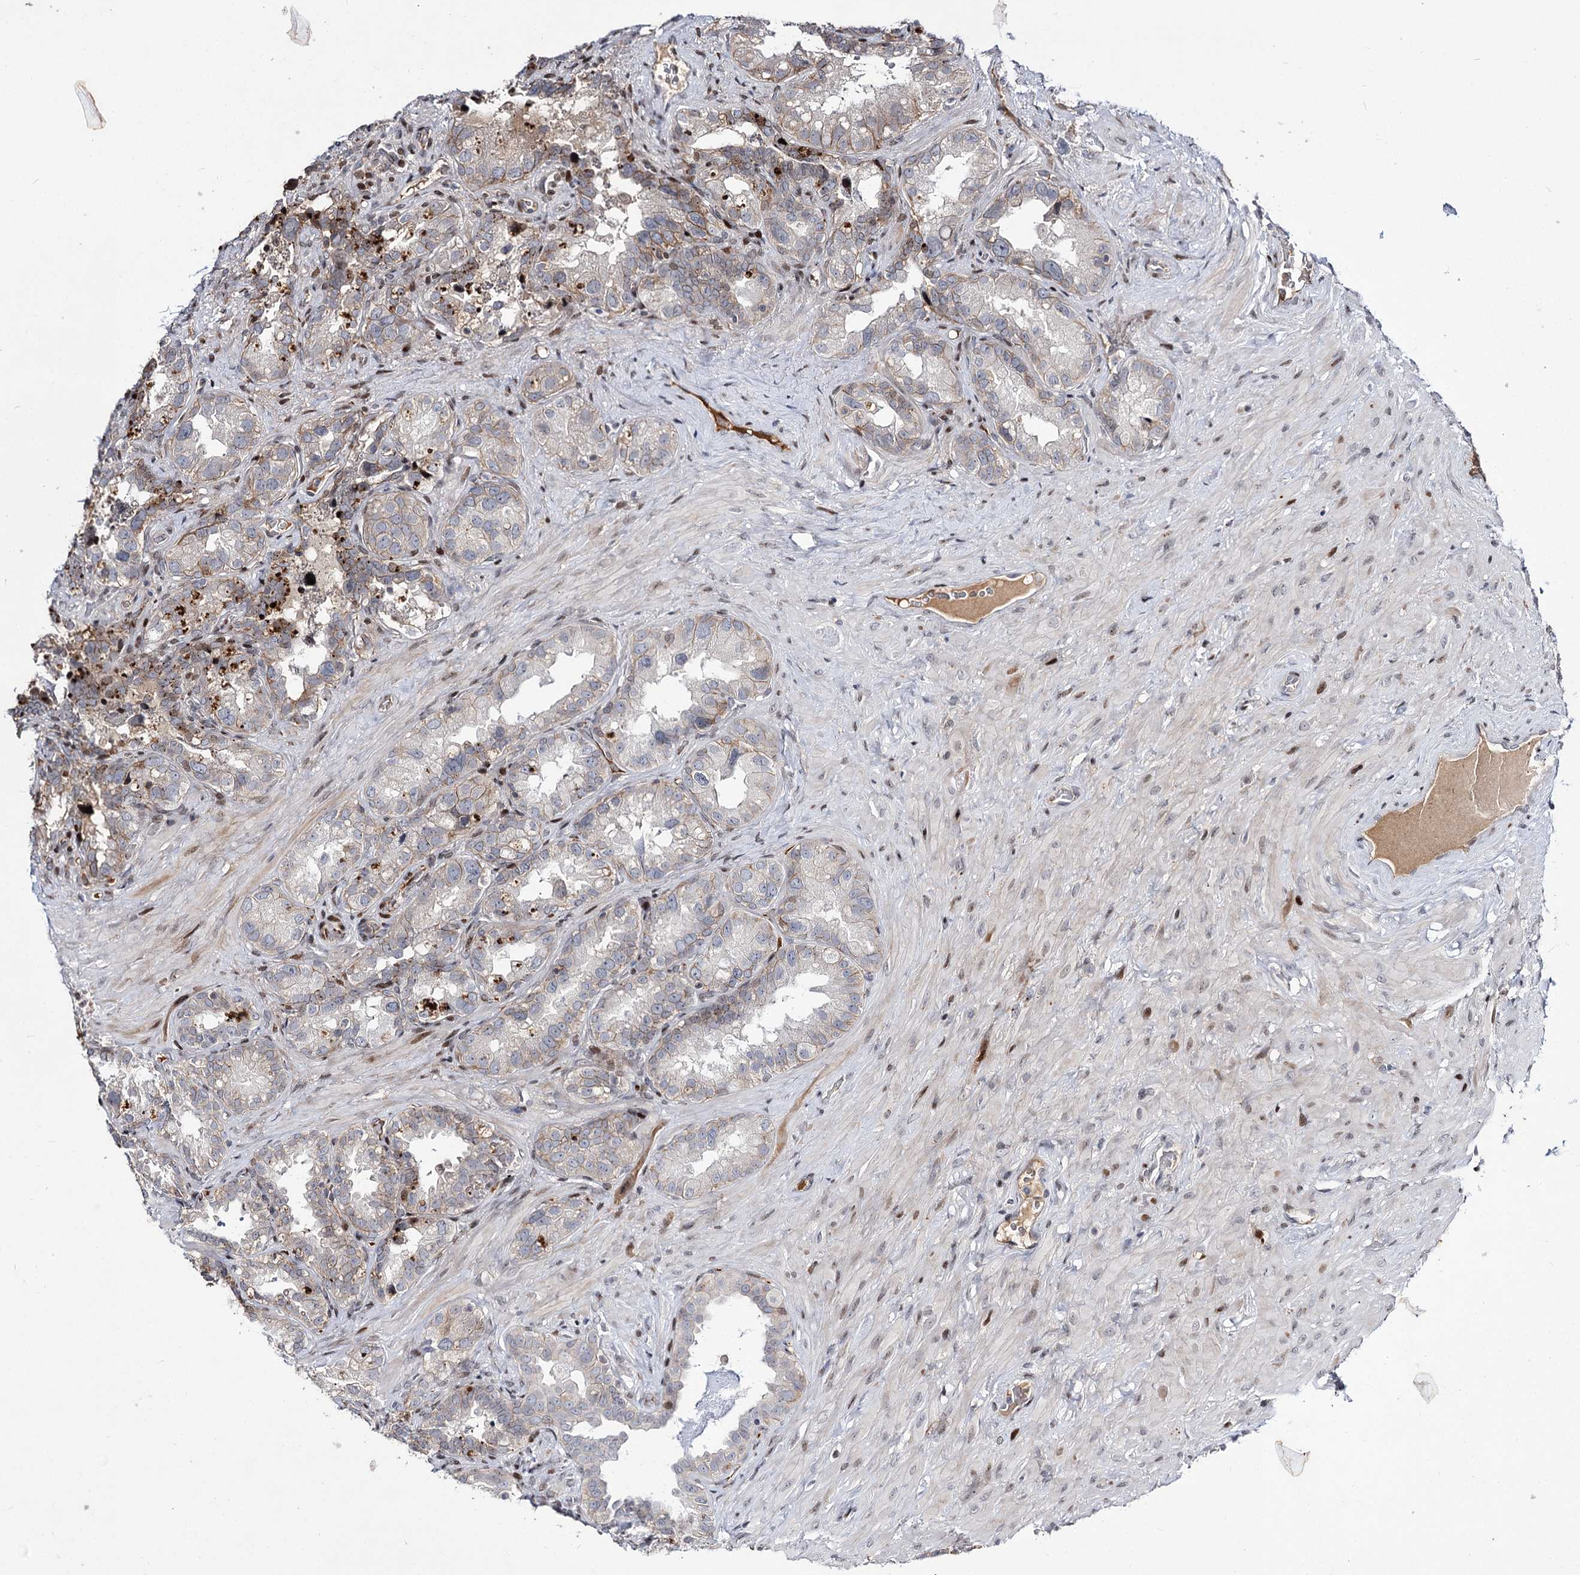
{"staining": {"intensity": "moderate", "quantity": "25%-75%", "location": "cytoplasmic/membranous"}, "tissue": "seminal vesicle", "cell_type": "Glandular cells", "image_type": "normal", "snomed": [{"axis": "morphology", "description": "Normal tissue, NOS"}, {"axis": "topography", "description": "Seminal veicle"}, {"axis": "topography", "description": "Peripheral nerve tissue"}], "caption": "A brown stain shows moderate cytoplasmic/membranous staining of a protein in glandular cells of benign seminal vesicle.", "gene": "ITFG2", "patient": {"sex": "male", "age": 67}}